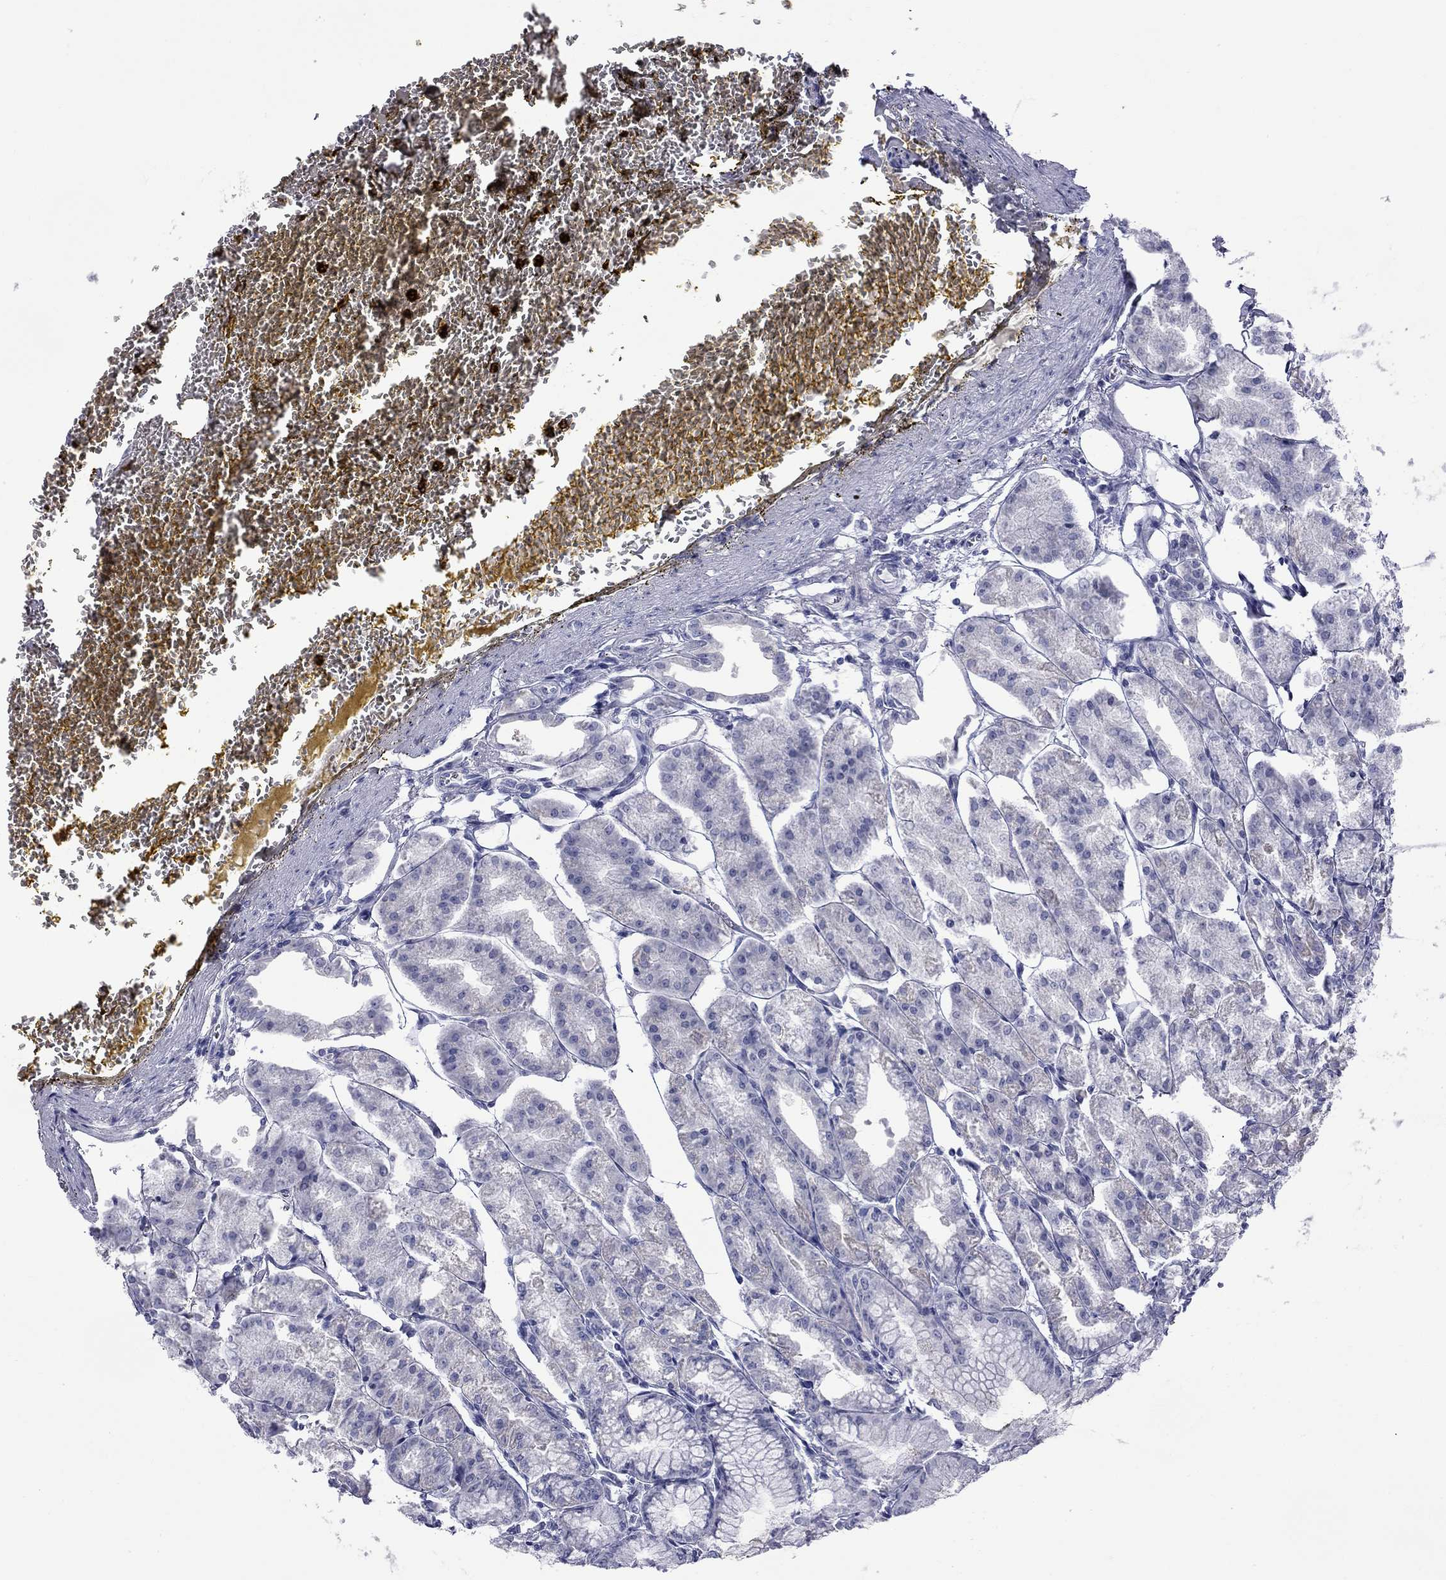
{"staining": {"intensity": "negative", "quantity": "none", "location": "none"}, "tissue": "stomach", "cell_type": "Glandular cells", "image_type": "normal", "snomed": [{"axis": "morphology", "description": "Normal tissue, NOS"}, {"axis": "topography", "description": "Stomach, lower"}], "caption": "Glandular cells show no significant expression in unremarkable stomach.", "gene": "ABCB4", "patient": {"sex": "male", "age": 71}}